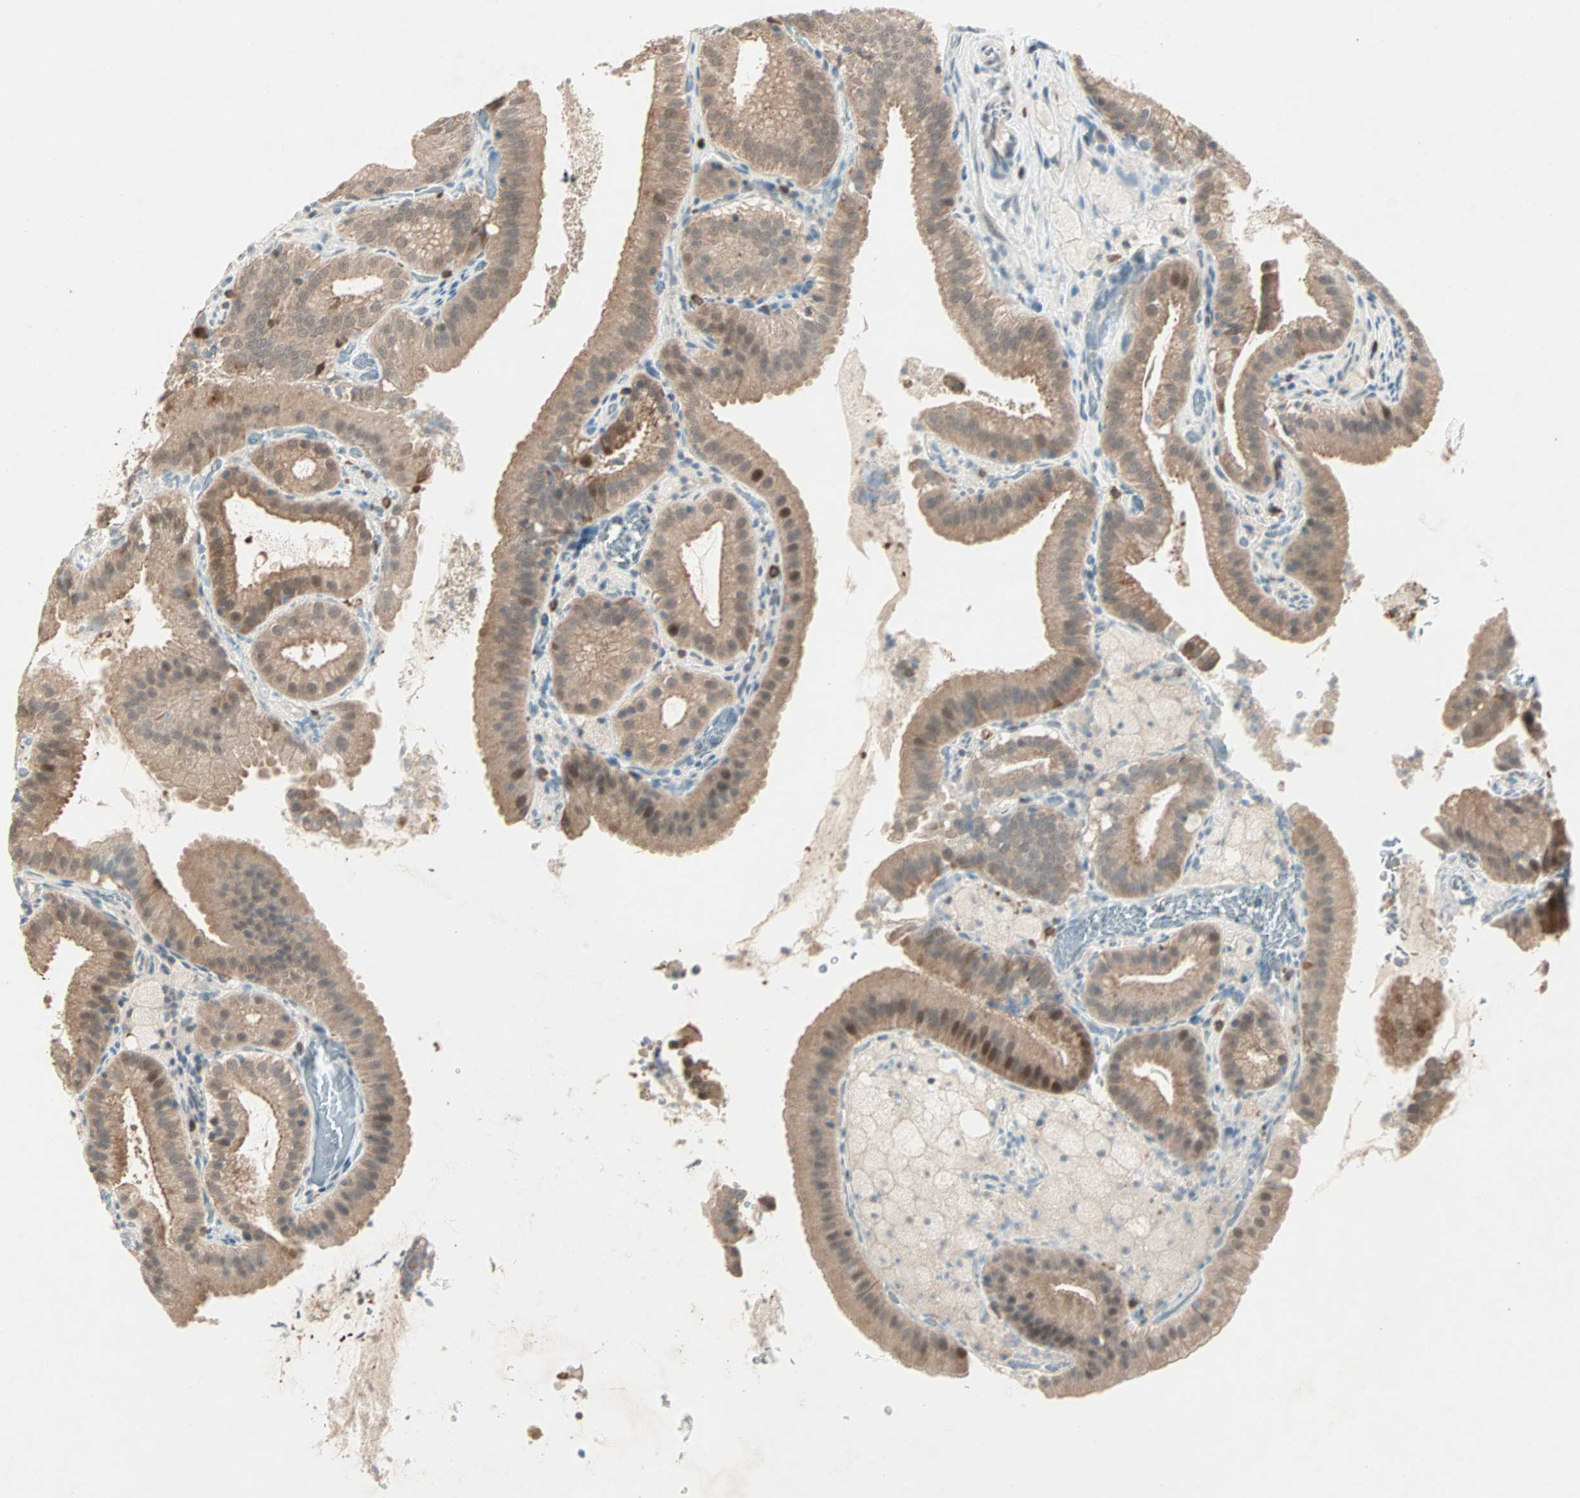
{"staining": {"intensity": "moderate", "quantity": ">75%", "location": "cytoplasmic/membranous"}, "tissue": "gallbladder", "cell_type": "Glandular cells", "image_type": "normal", "snomed": [{"axis": "morphology", "description": "Normal tissue, NOS"}, {"axis": "topography", "description": "Gallbladder"}], "caption": "Unremarkable gallbladder was stained to show a protein in brown. There is medium levels of moderate cytoplasmic/membranous staining in approximately >75% of glandular cells.", "gene": "RTL6", "patient": {"sex": "male", "age": 54}}